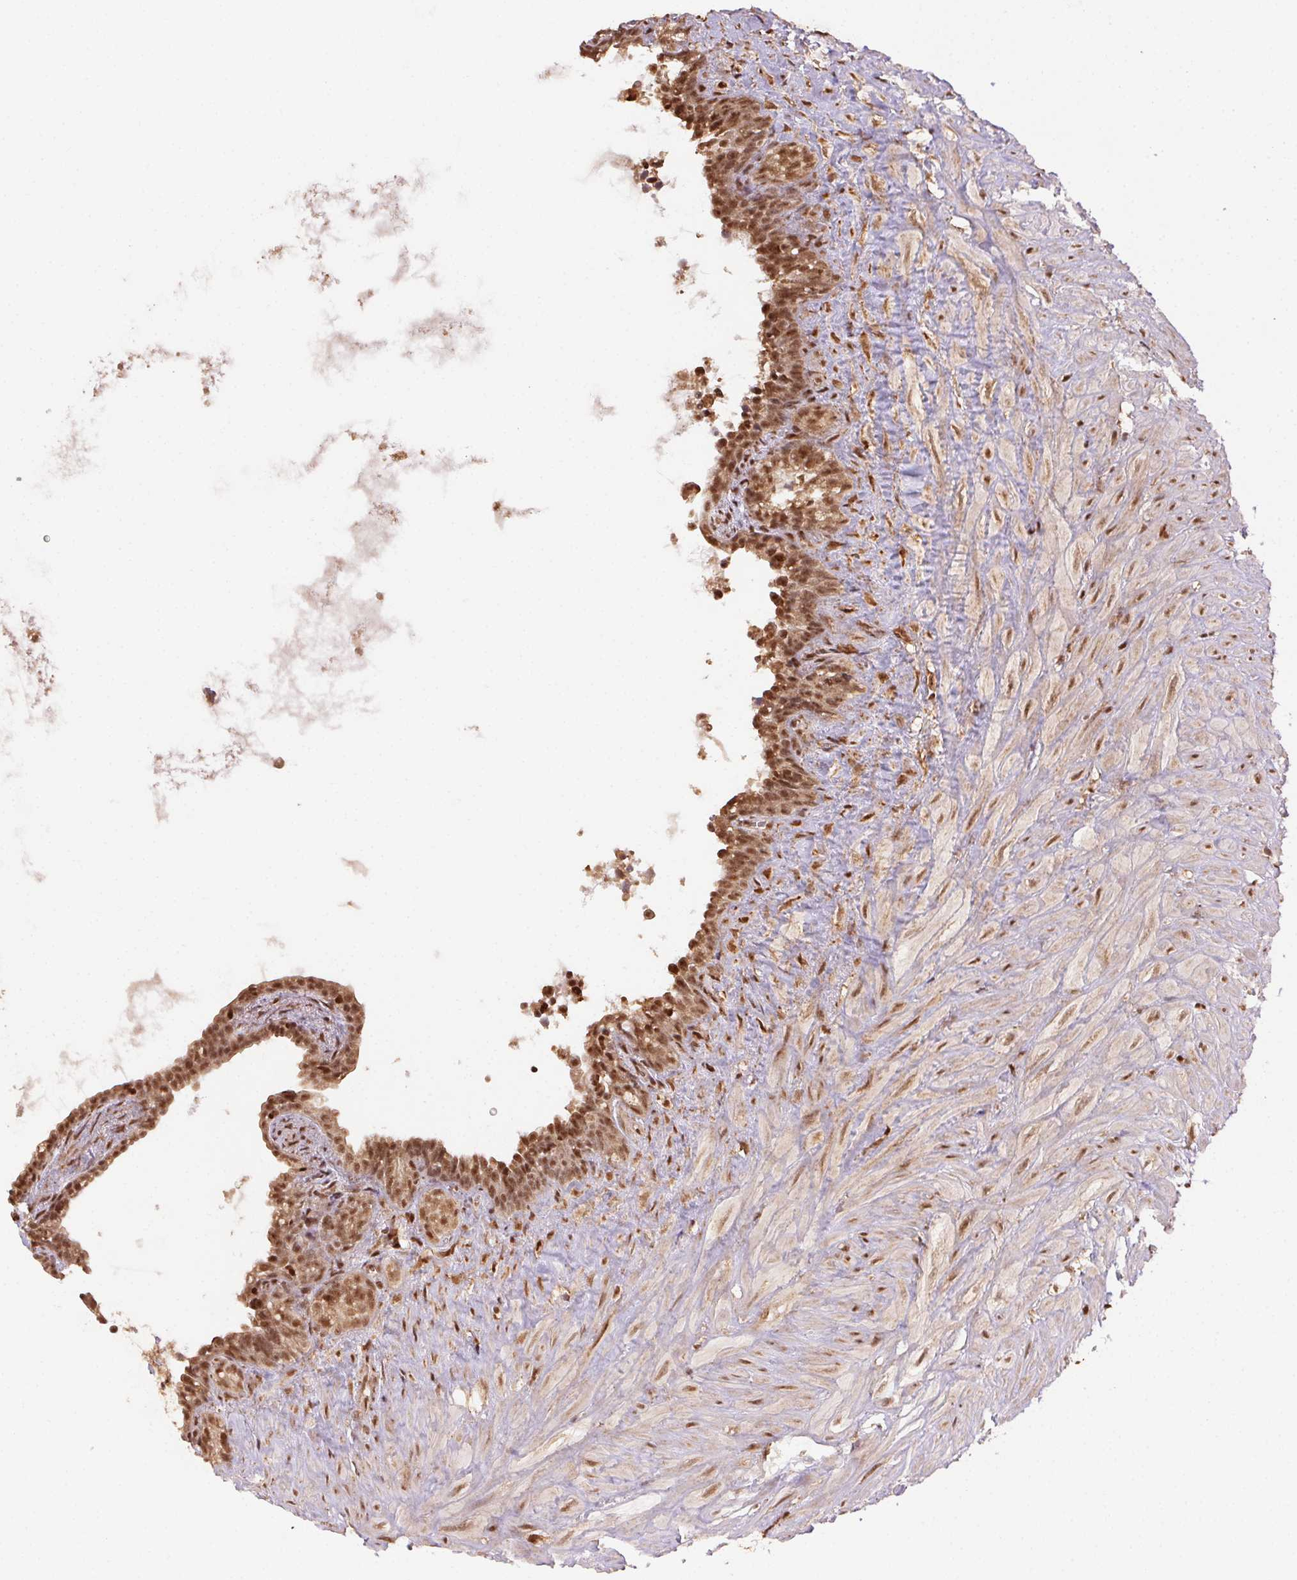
{"staining": {"intensity": "moderate", "quantity": ">75%", "location": "cytoplasmic/membranous,nuclear"}, "tissue": "seminal vesicle", "cell_type": "Glandular cells", "image_type": "normal", "snomed": [{"axis": "morphology", "description": "Normal tissue, NOS"}, {"axis": "topography", "description": "Seminal veicle"}], "caption": "Human seminal vesicle stained with a brown dye shows moderate cytoplasmic/membranous,nuclear positive positivity in approximately >75% of glandular cells.", "gene": "TREML4", "patient": {"sex": "male", "age": 76}}